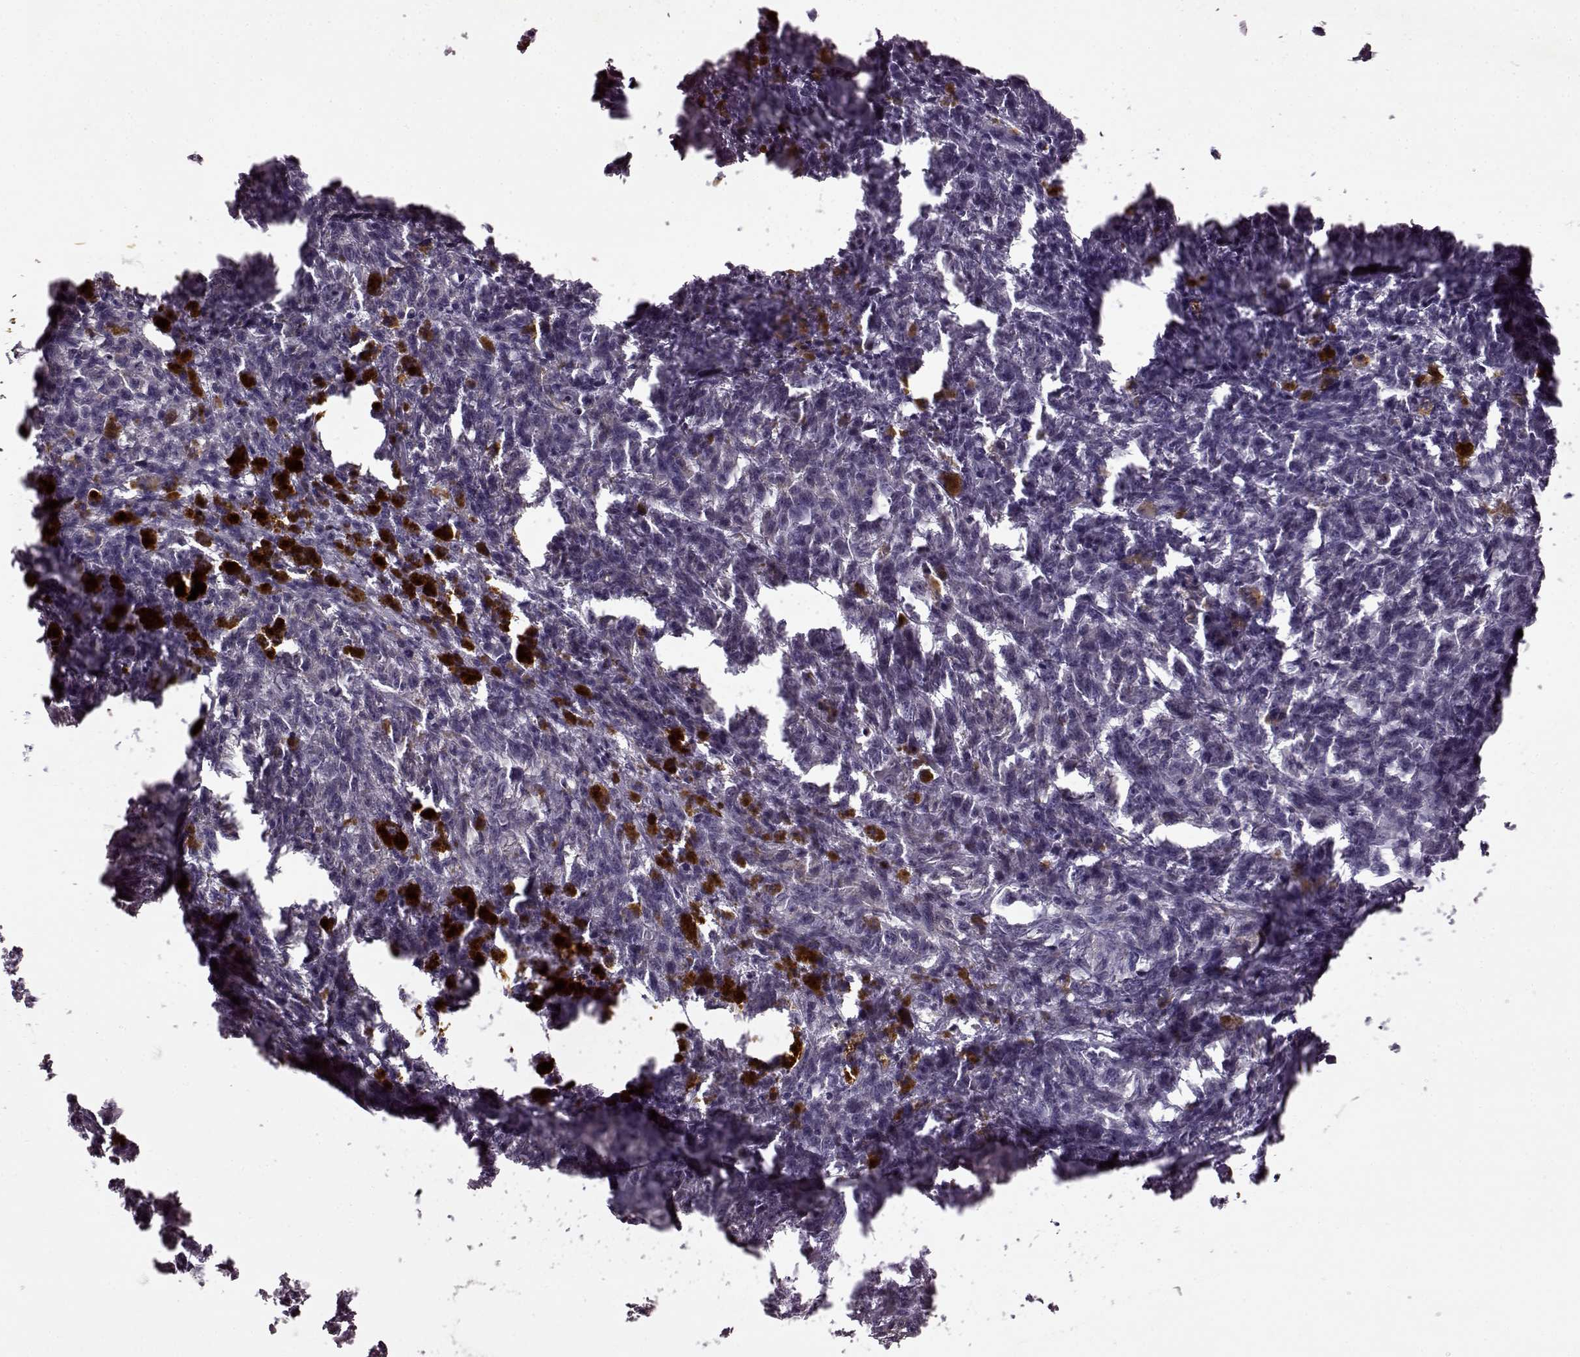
{"staining": {"intensity": "negative", "quantity": "none", "location": "none"}, "tissue": "melanoma", "cell_type": "Tumor cells", "image_type": "cancer", "snomed": [{"axis": "morphology", "description": "Malignant melanoma, NOS"}, {"axis": "topography", "description": "Skin"}], "caption": "IHC micrograph of malignant melanoma stained for a protein (brown), which reveals no positivity in tumor cells. The staining is performed using DAB brown chromogen with nuclei counter-stained in using hematoxylin.", "gene": "CNGA3", "patient": {"sex": "female", "age": 34}}